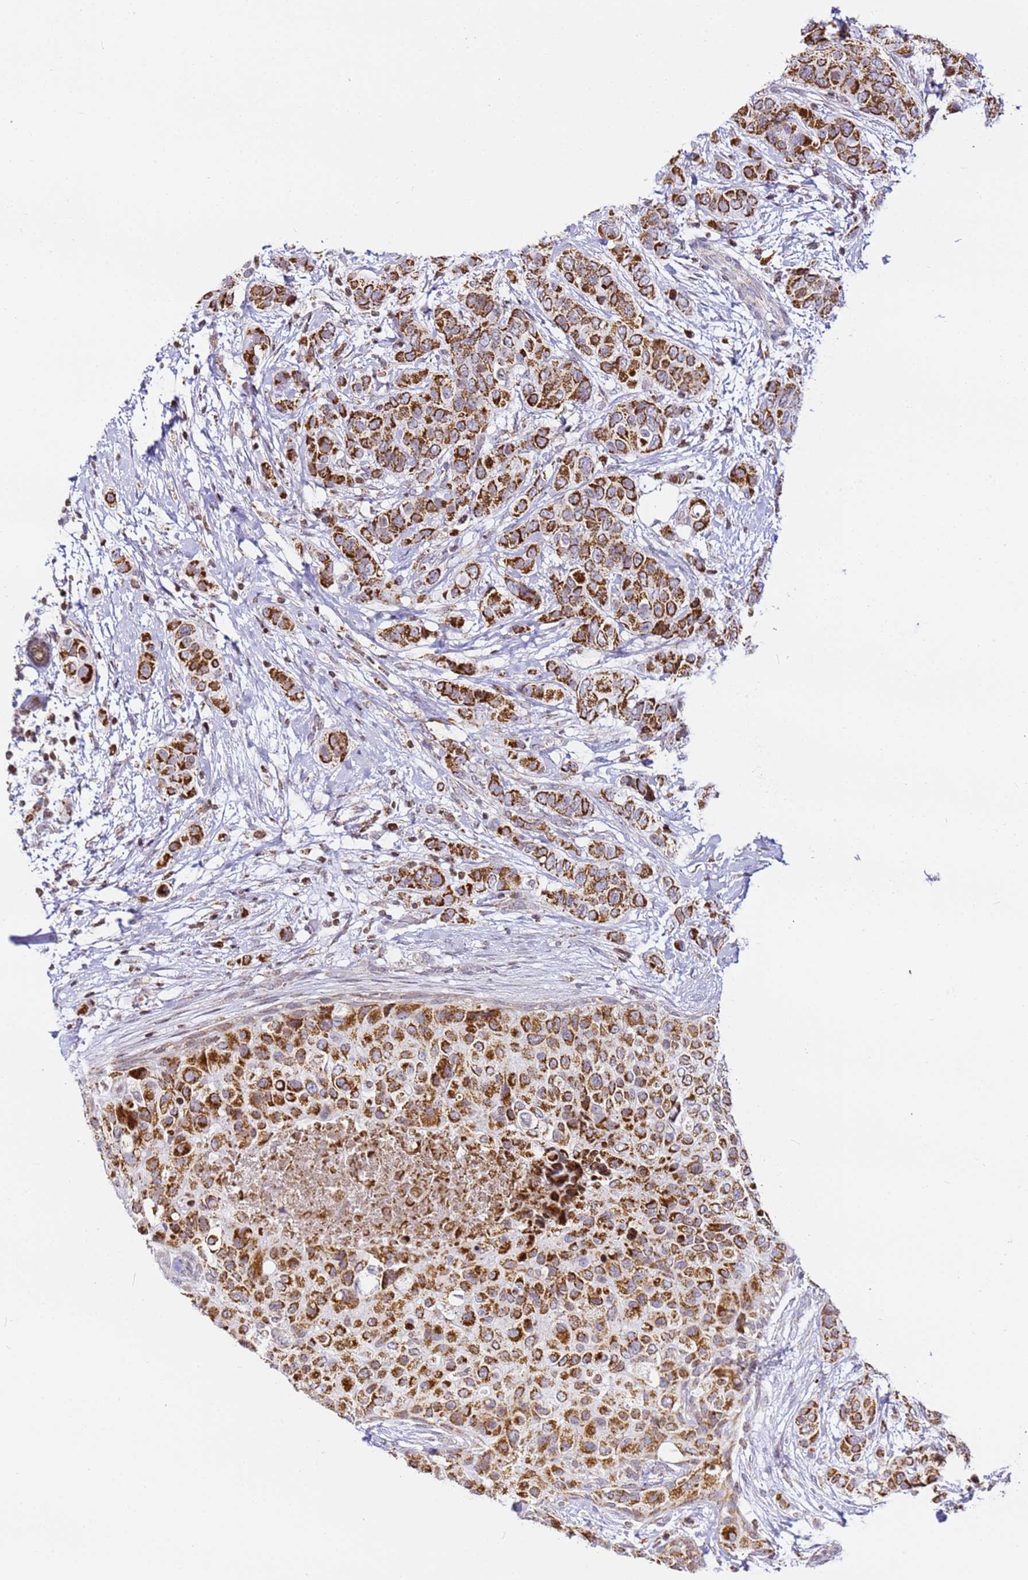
{"staining": {"intensity": "strong", "quantity": ">75%", "location": "cytoplasmic/membranous"}, "tissue": "breast cancer", "cell_type": "Tumor cells", "image_type": "cancer", "snomed": [{"axis": "morphology", "description": "Lobular carcinoma"}, {"axis": "topography", "description": "Breast"}], "caption": "Breast cancer was stained to show a protein in brown. There is high levels of strong cytoplasmic/membranous expression in about >75% of tumor cells. The staining is performed using DAB (3,3'-diaminobenzidine) brown chromogen to label protein expression. The nuclei are counter-stained blue using hematoxylin.", "gene": "HSPE1", "patient": {"sex": "female", "age": 51}}